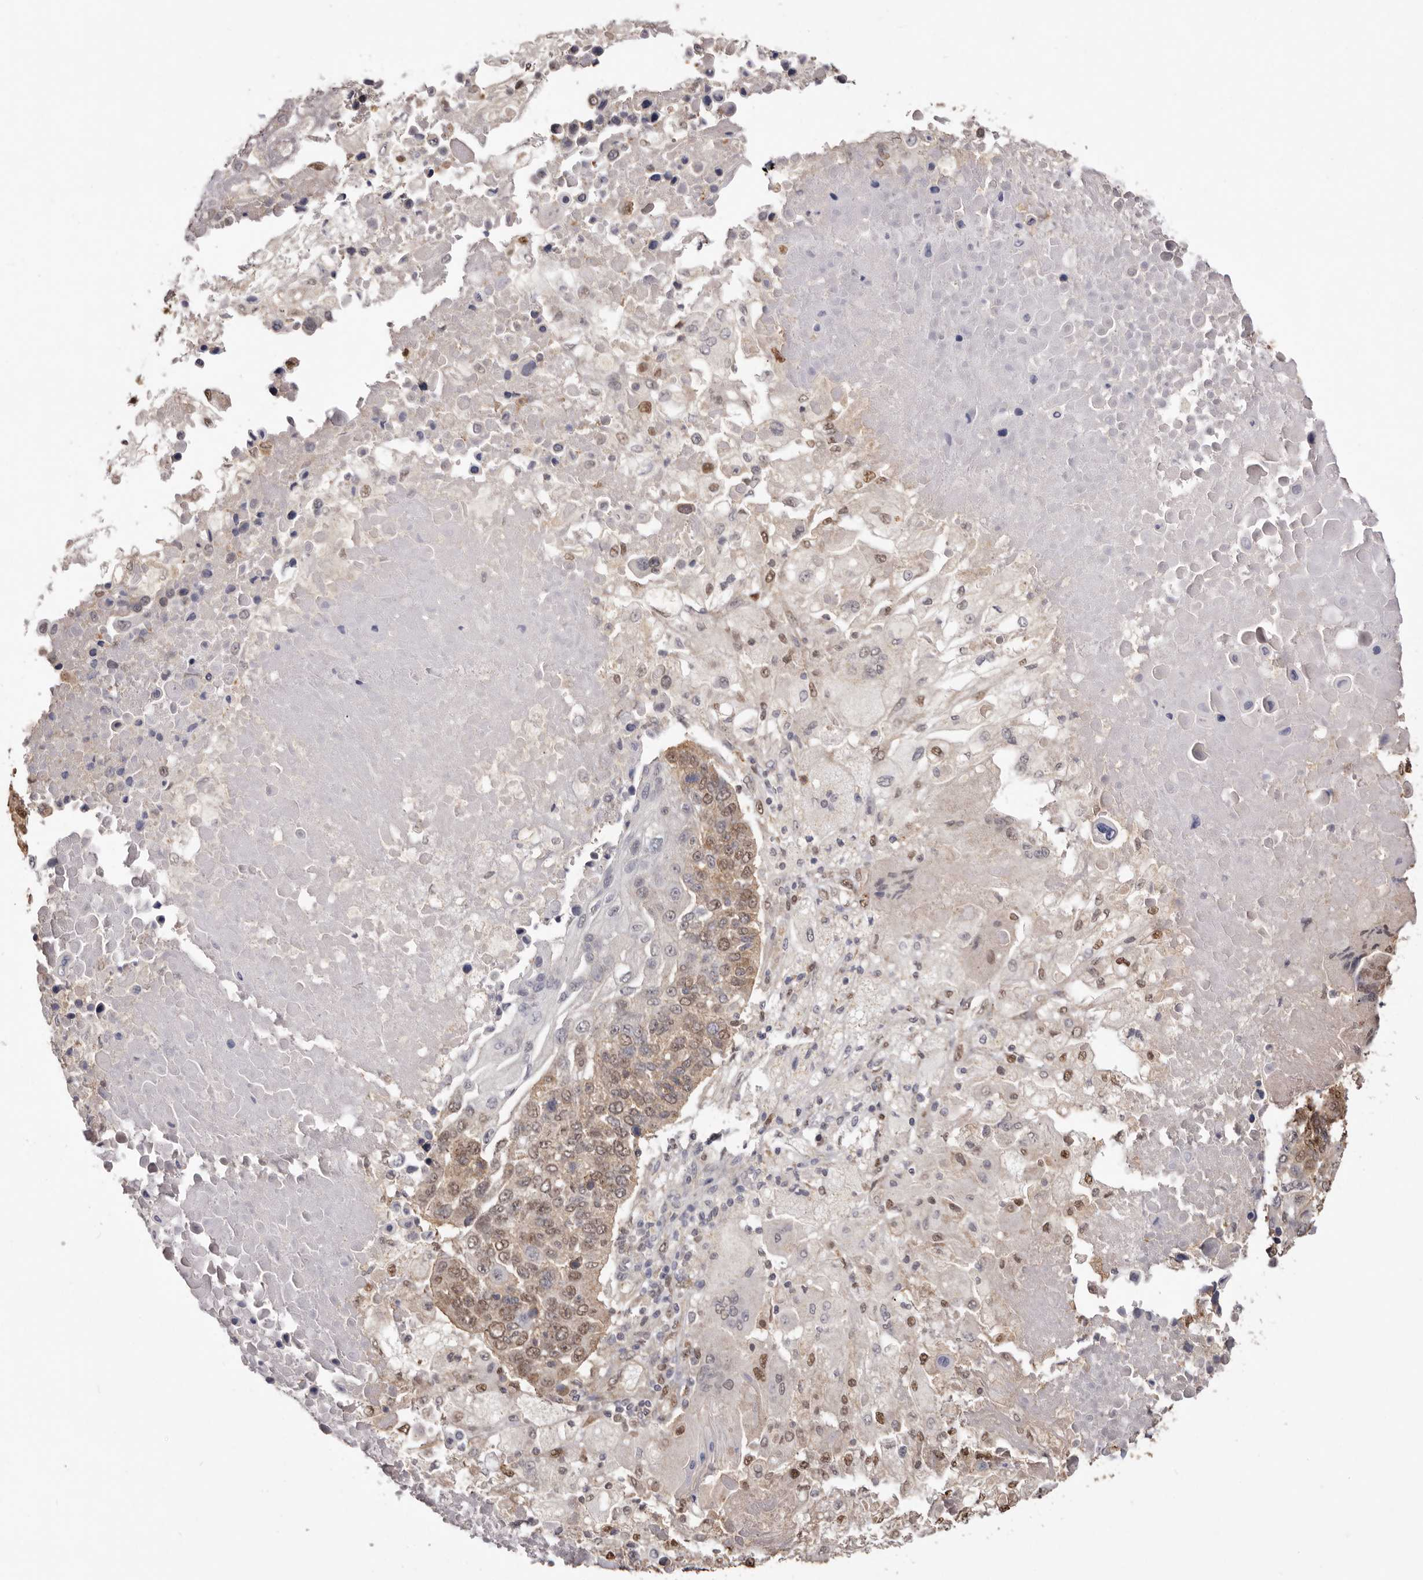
{"staining": {"intensity": "moderate", "quantity": ">75%", "location": "nuclear"}, "tissue": "lung cancer", "cell_type": "Tumor cells", "image_type": "cancer", "snomed": [{"axis": "morphology", "description": "Squamous cell carcinoma, NOS"}, {"axis": "topography", "description": "Lung"}], "caption": "Protein staining of lung squamous cell carcinoma tissue demonstrates moderate nuclear staining in about >75% of tumor cells.", "gene": "NOTCH1", "patient": {"sex": "male", "age": 66}}